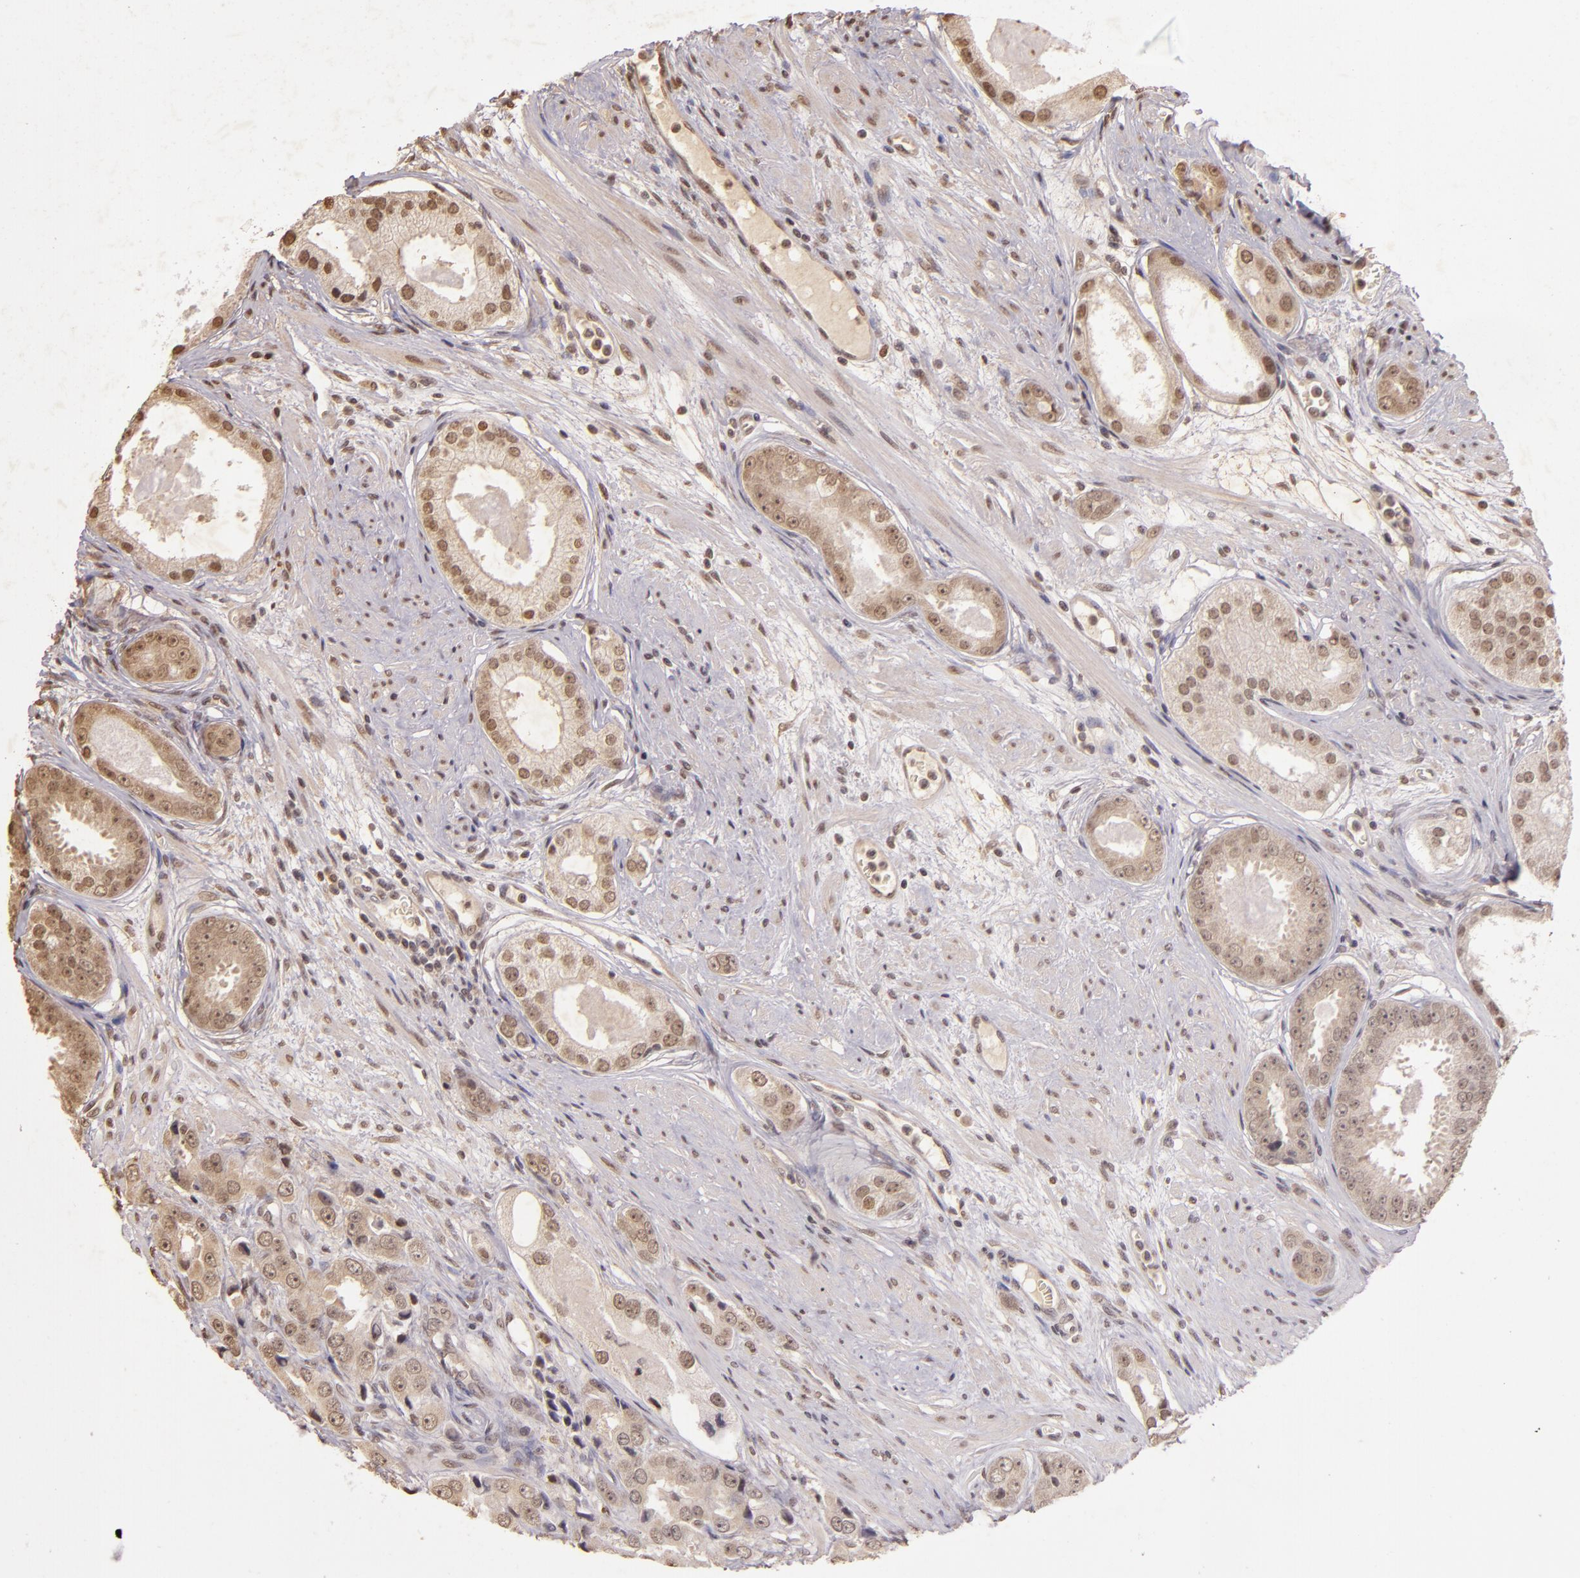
{"staining": {"intensity": "weak", "quantity": ">75%", "location": "cytoplasmic/membranous,nuclear"}, "tissue": "prostate cancer", "cell_type": "Tumor cells", "image_type": "cancer", "snomed": [{"axis": "morphology", "description": "Adenocarcinoma, Medium grade"}, {"axis": "topography", "description": "Prostate"}], "caption": "This micrograph reveals immunohistochemistry staining of human prostate cancer (medium-grade adenocarcinoma), with low weak cytoplasmic/membranous and nuclear expression in about >75% of tumor cells.", "gene": "CUL1", "patient": {"sex": "male", "age": 53}}